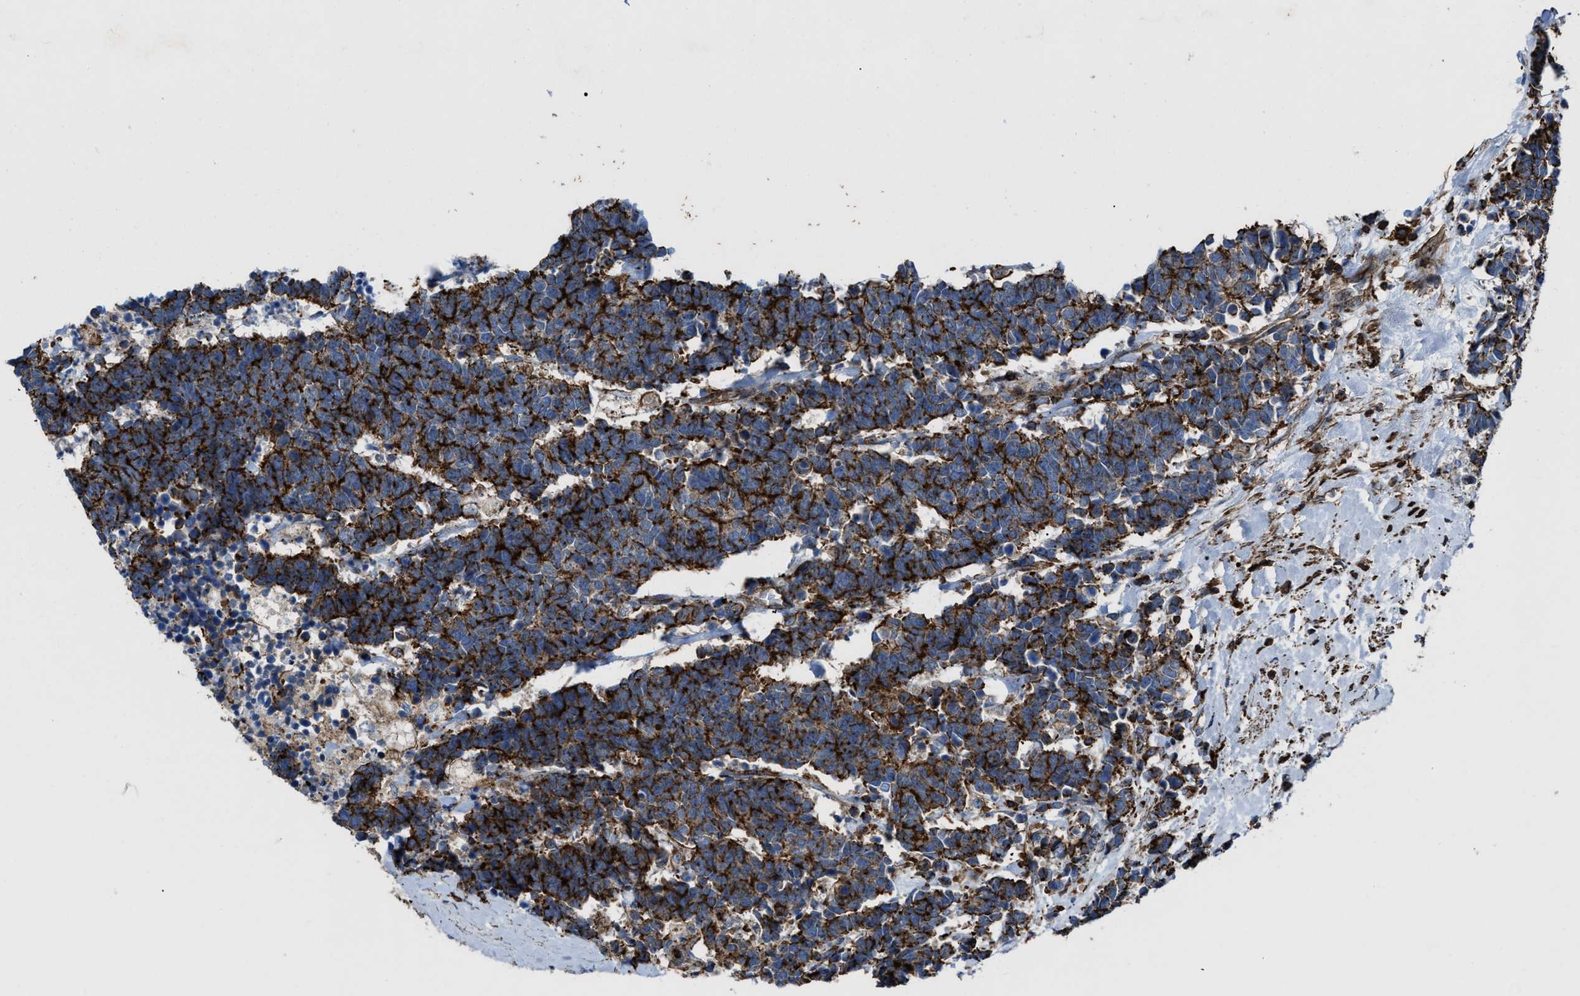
{"staining": {"intensity": "strong", "quantity": ">75%", "location": "cytoplasmic/membranous"}, "tissue": "carcinoid", "cell_type": "Tumor cells", "image_type": "cancer", "snomed": [{"axis": "morphology", "description": "Carcinoma, NOS"}, {"axis": "morphology", "description": "Carcinoid, malignant, NOS"}, {"axis": "topography", "description": "Urinary bladder"}], "caption": "The histopathology image reveals staining of malignant carcinoid, revealing strong cytoplasmic/membranous protein staining (brown color) within tumor cells.", "gene": "AGPAT2", "patient": {"sex": "male", "age": 57}}